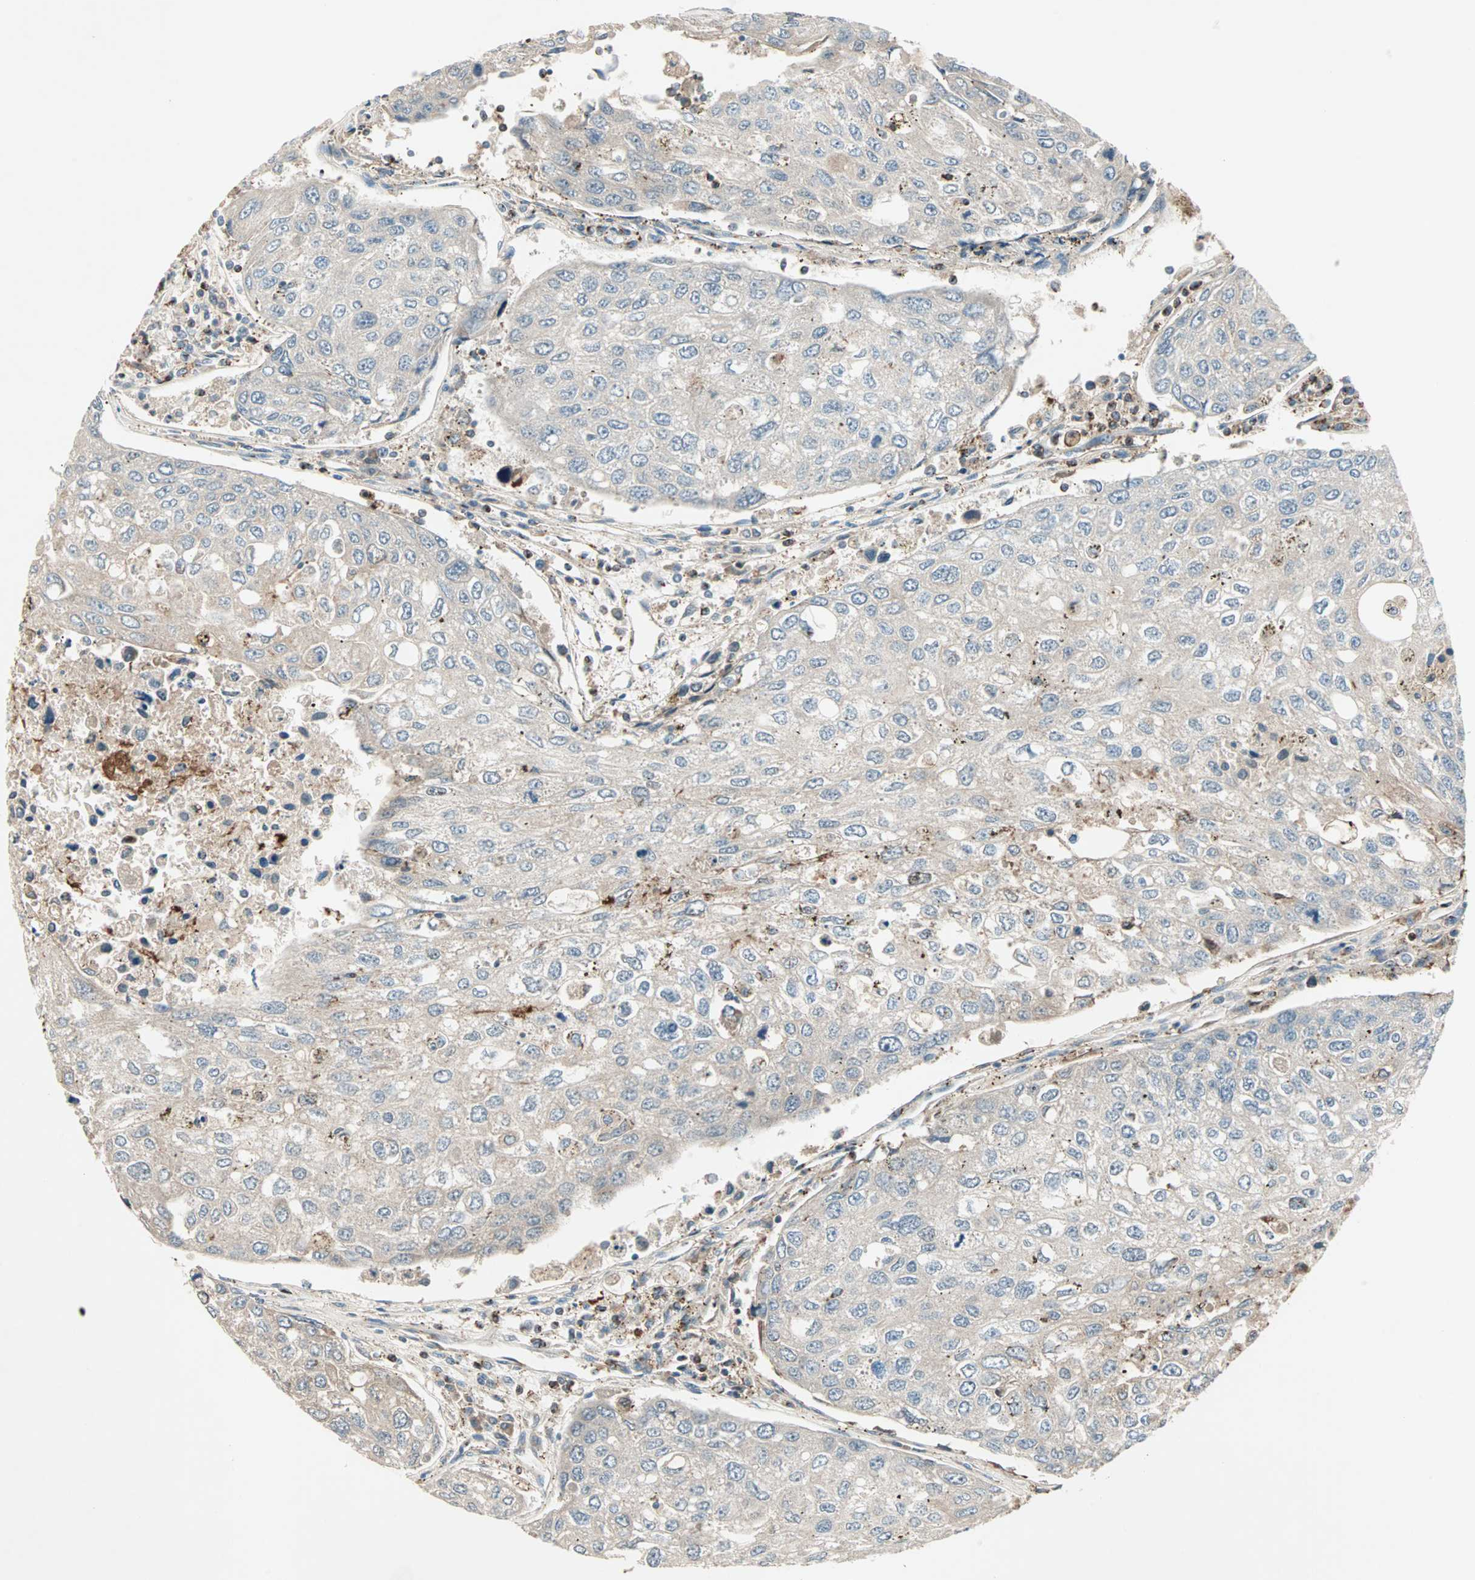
{"staining": {"intensity": "moderate", "quantity": ">75%", "location": "cytoplasmic/membranous"}, "tissue": "urothelial cancer", "cell_type": "Tumor cells", "image_type": "cancer", "snomed": [{"axis": "morphology", "description": "Urothelial carcinoma, High grade"}, {"axis": "topography", "description": "Lymph node"}, {"axis": "topography", "description": "Urinary bladder"}], "caption": "An image of high-grade urothelial carcinoma stained for a protein shows moderate cytoplasmic/membranous brown staining in tumor cells.", "gene": "TEC", "patient": {"sex": "male", "age": 51}}